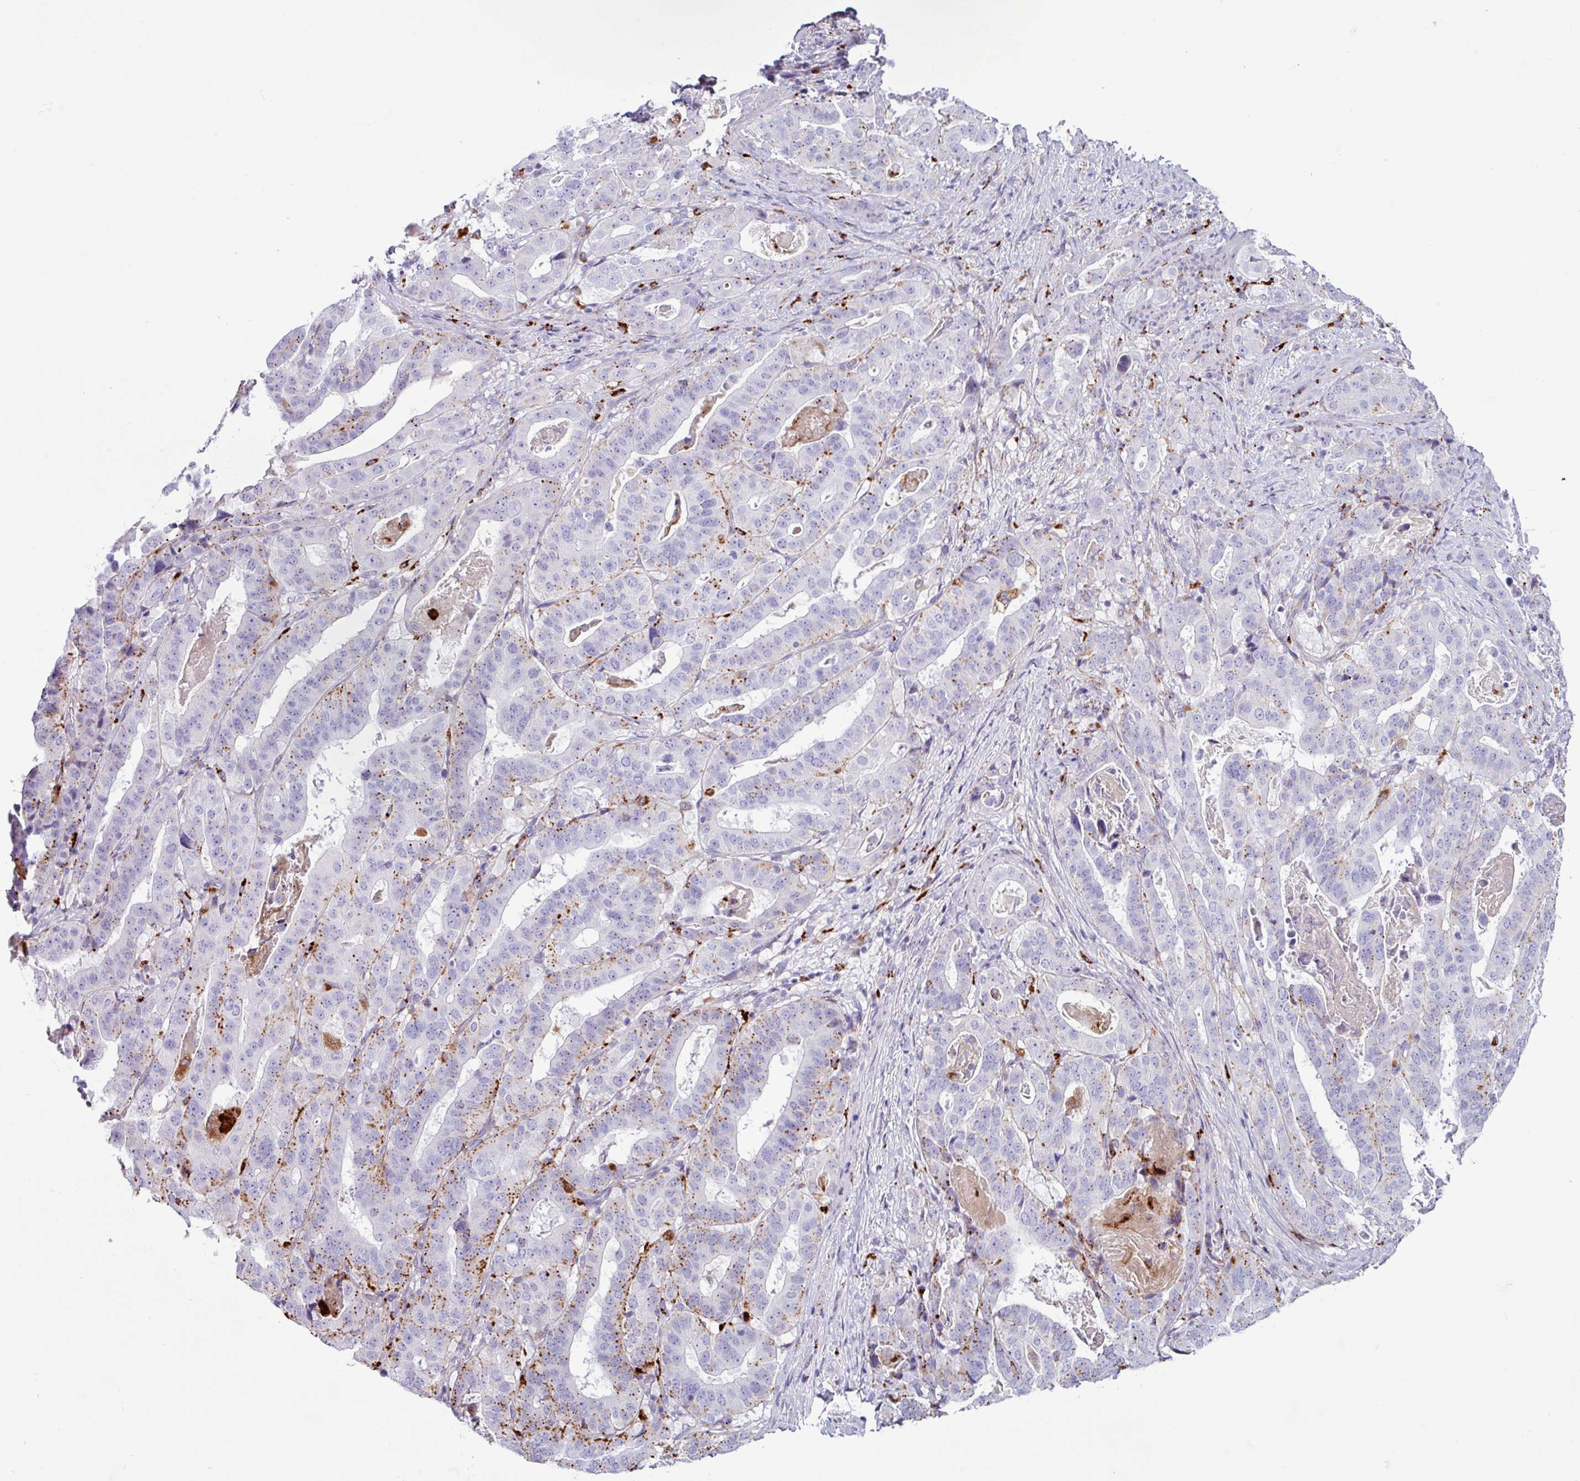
{"staining": {"intensity": "strong", "quantity": "25%-75%", "location": "cytoplasmic/membranous"}, "tissue": "stomach cancer", "cell_type": "Tumor cells", "image_type": "cancer", "snomed": [{"axis": "morphology", "description": "Adenocarcinoma, NOS"}, {"axis": "topography", "description": "Stomach"}], "caption": "Immunohistochemistry histopathology image of adenocarcinoma (stomach) stained for a protein (brown), which reveals high levels of strong cytoplasmic/membranous staining in about 25%-75% of tumor cells.", "gene": "AMIGO2", "patient": {"sex": "male", "age": 48}}